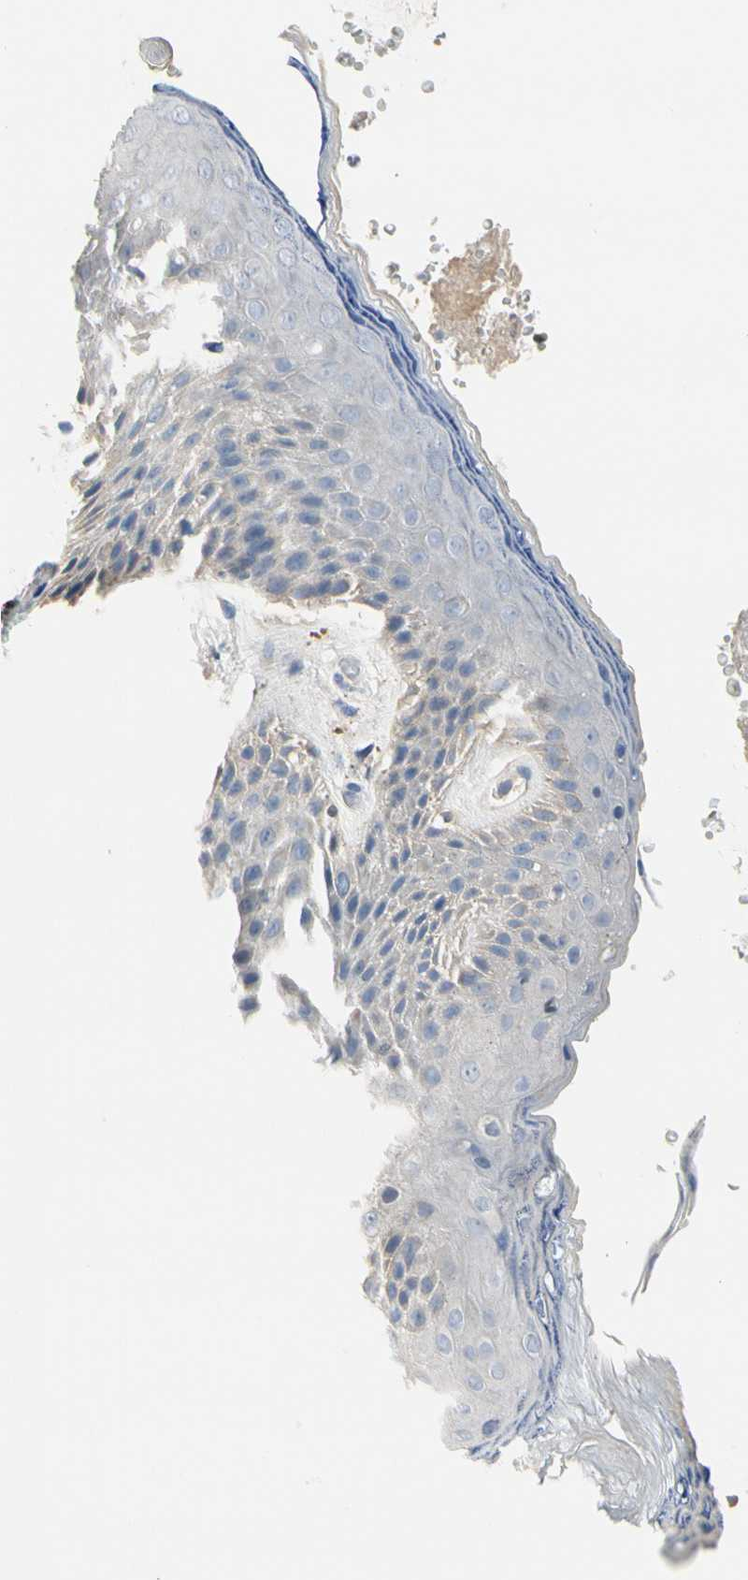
{"staining": {"intensity": "negative", "quantity": "none", "location": "none"}, "tissue": "skin", "cell_type": "Epidermal cells", "image_type": "normal", "snomed": [{"axis": "morphology", "description": "Normal tissue, NOS"}, {"axis": "topography", "description": "Anal"}], "caption": "Immunohistochemistry of normal human skin displays no expression in epidermal cells. The staining was performed using DAB (3,3'-diaminobenzidine) to visualize the protein expression in brown, while the nuclei were stained in blue with hematoxylin (Magnification: 20x).", "gene": "ECRG4", "patient": {"sex": "female", "age": 46}}